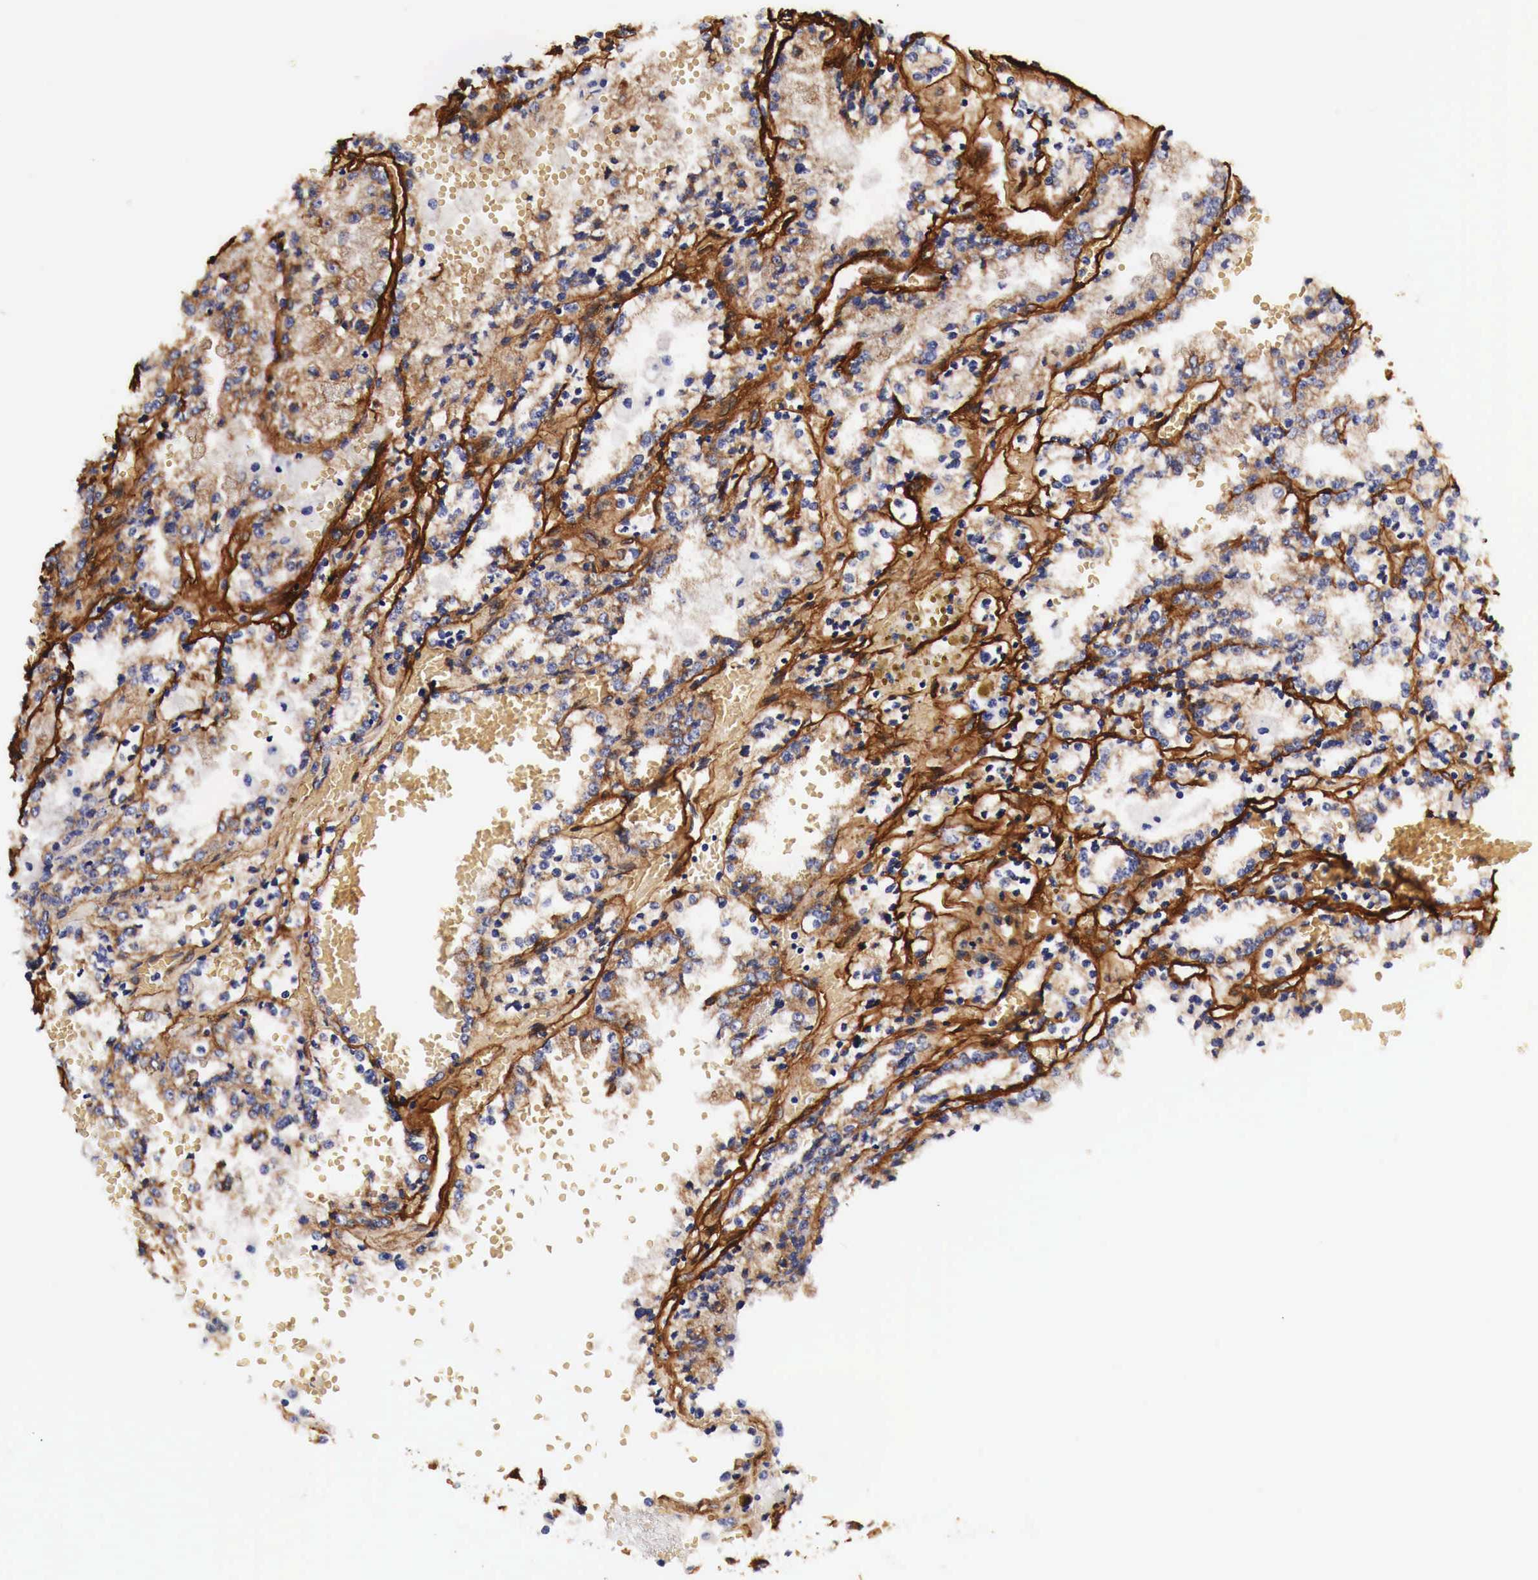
{"staining": {"intensity": "moderate", "quantity": ">75%", "location": "cytoplasmic/membranous"}, "tissue": "renal cancer", "cell_type": "Tumor cells", "image_type": "cancer", "snomed": [{"axis": "morphology", "description": "Adenocarcinoma, NOS"}, {"axis": "topography", "description": "Kidney"}], "caption": "Human renal cancer stained with a protein marker displays moderate staining in tumor cells.", "gene": "LAMB2", "patient": {"sex": "female", "age": 56}}